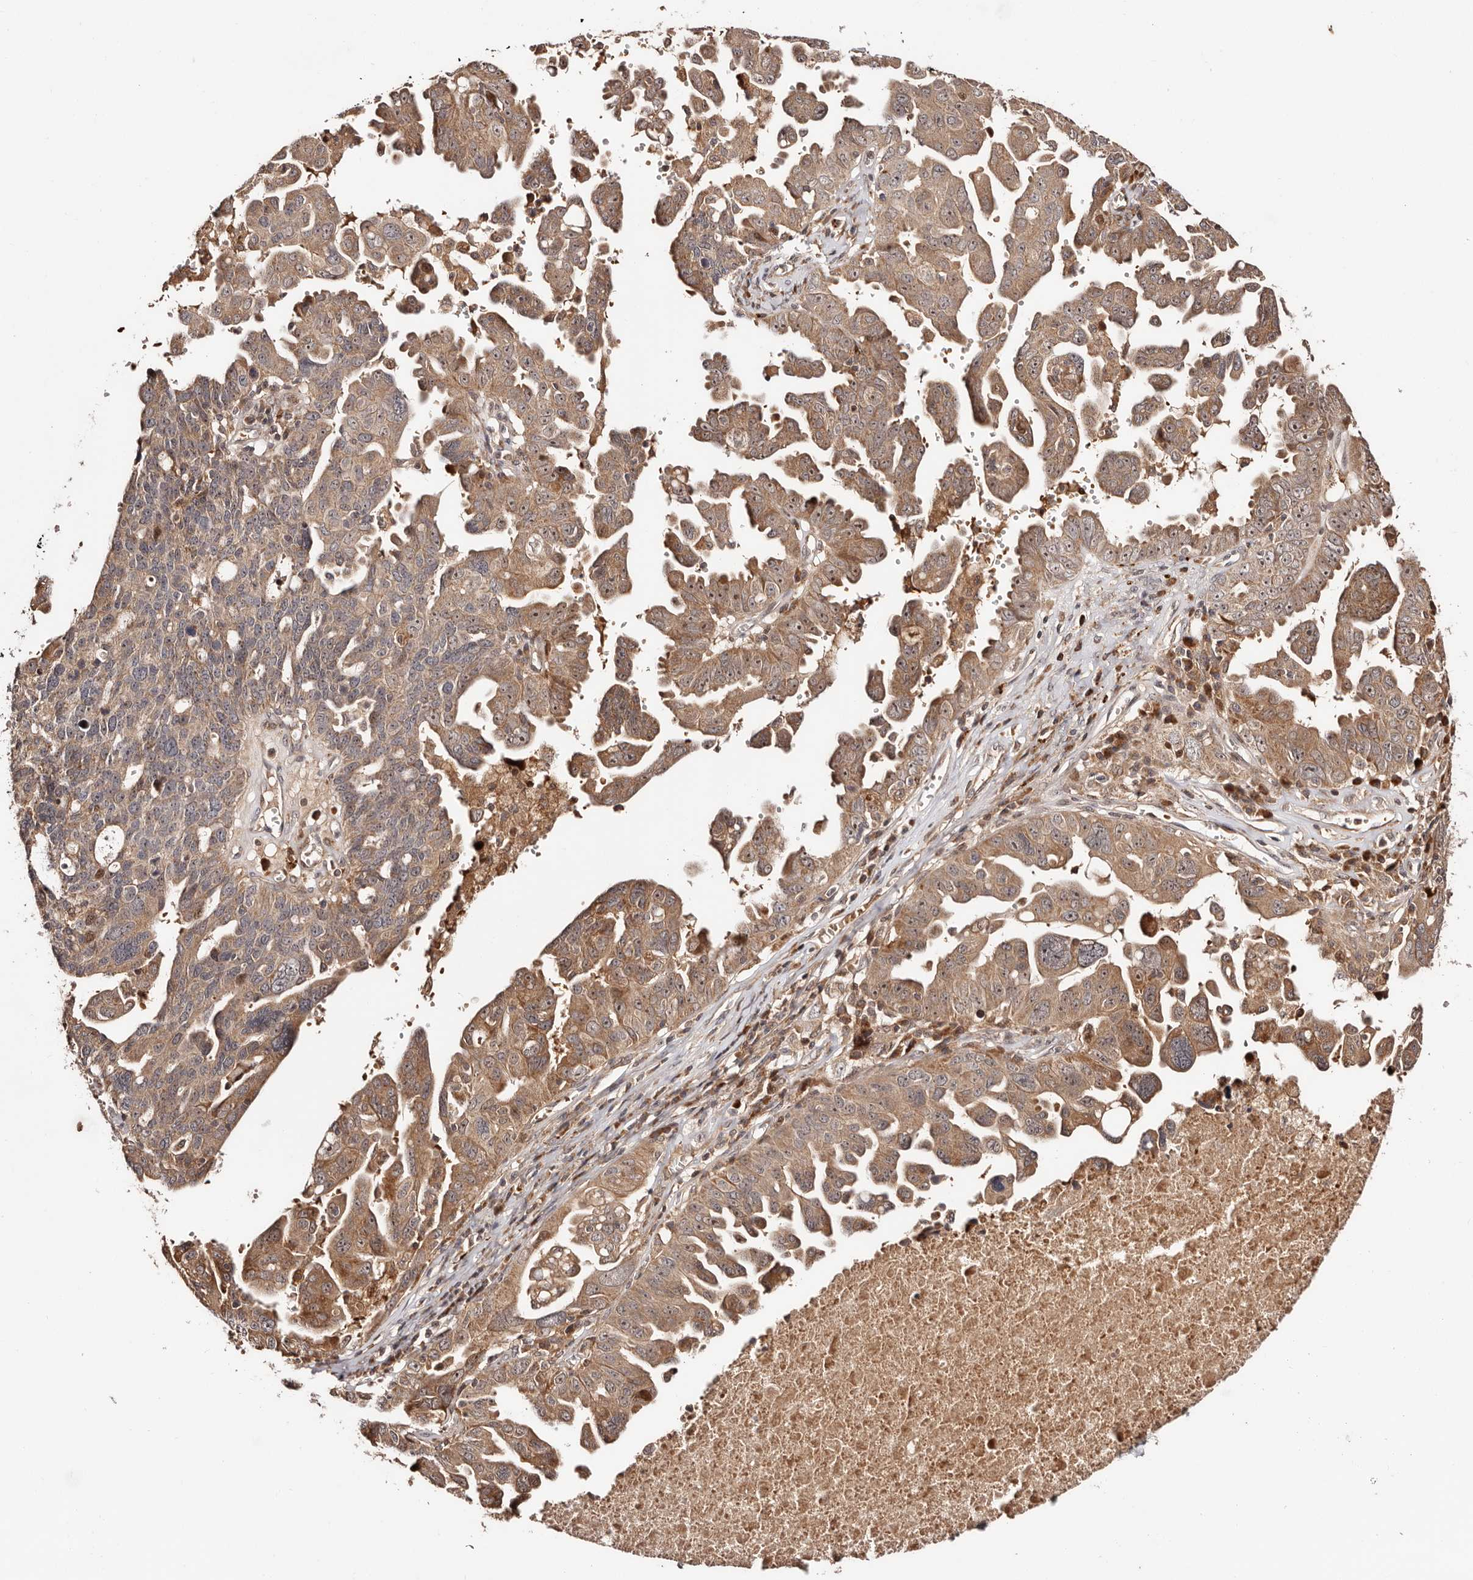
{"staining": {"intensity": "moderate", "quantity": ">75%", "location": "cytoplasmic/membranous,nuclear"}, "tissue": "ovarian cancer", "cell_type": "Tumor cells", "image_type": "cancer", "snomed": [{"axis": "morphology", "description": "Carcinoma, endometroid"}, {"axis": "topography", "description": "Ovary"}], "caption": "Ovarian endometroid carcinoma was stained to show a protein in brown. There is medium levels of moderate cytoplasmic/membranous and nuclear positivity in approximately >75% of tumor cells.", "gene": "PTPN22", "patient": {"sex": "female", "age": 62}}